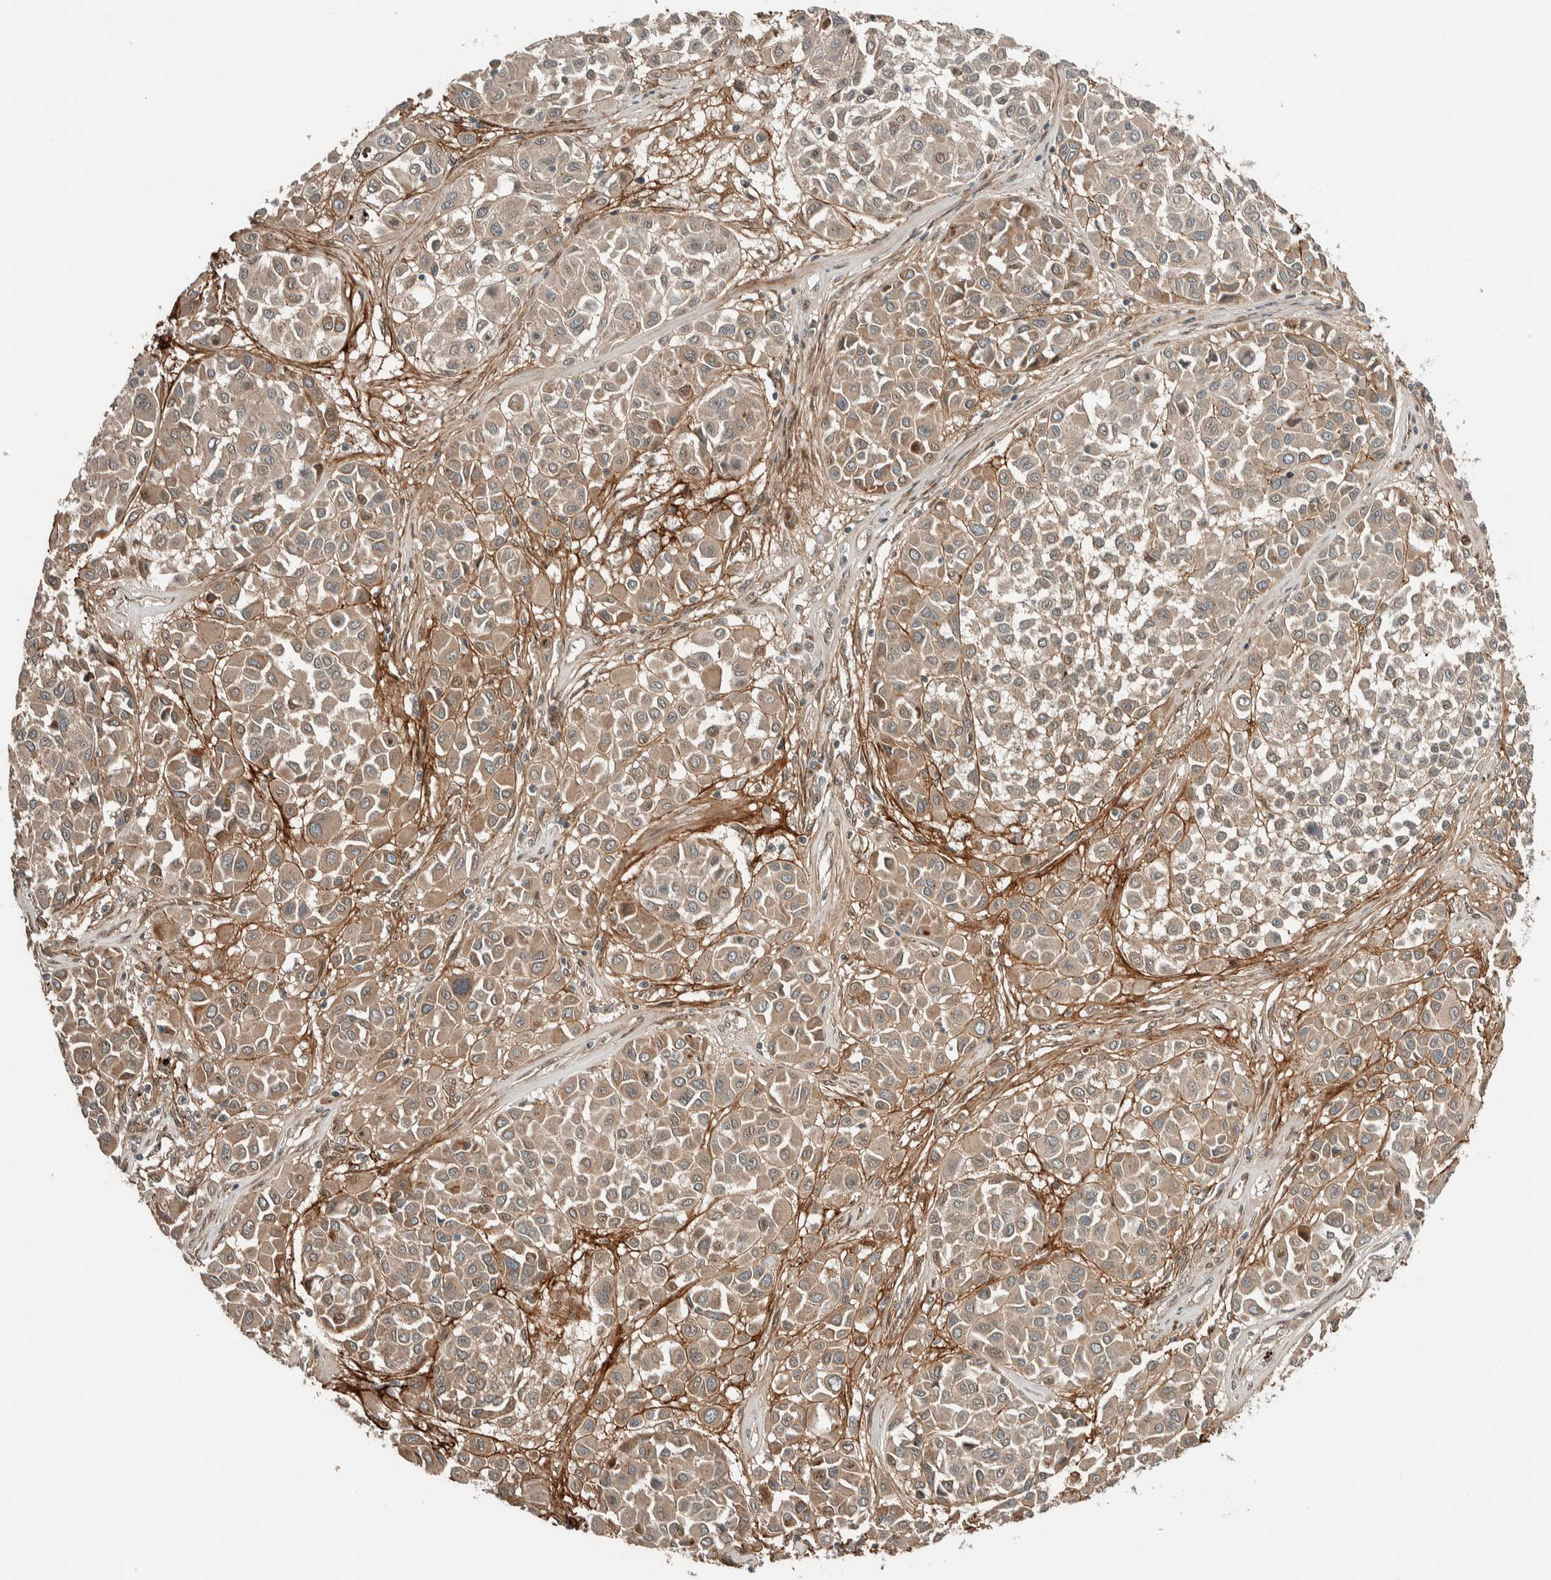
{"staining": {"intensity": "weak", "quantity": ">75%", "location": "cytoplasmic/membranous"}, "tissue": "melanoma", "cell_type": "Tumor cells", "image_type": "cancer", "snomed": [{"axis": "morphology", "description": "Malignant melanoma, Metastatic site"}, {"axis": "topography", "description": "Soft tissue"}], "caption": "A high-resolution photomicrograph shows IHC staining of malignant melanoma (metastatic site), which exhibits weak cytoplasmic/membranous staining in about >75% of tumor cells.", "gene": "STXBP4", "patient": {"sex": "male", "age": 41}}